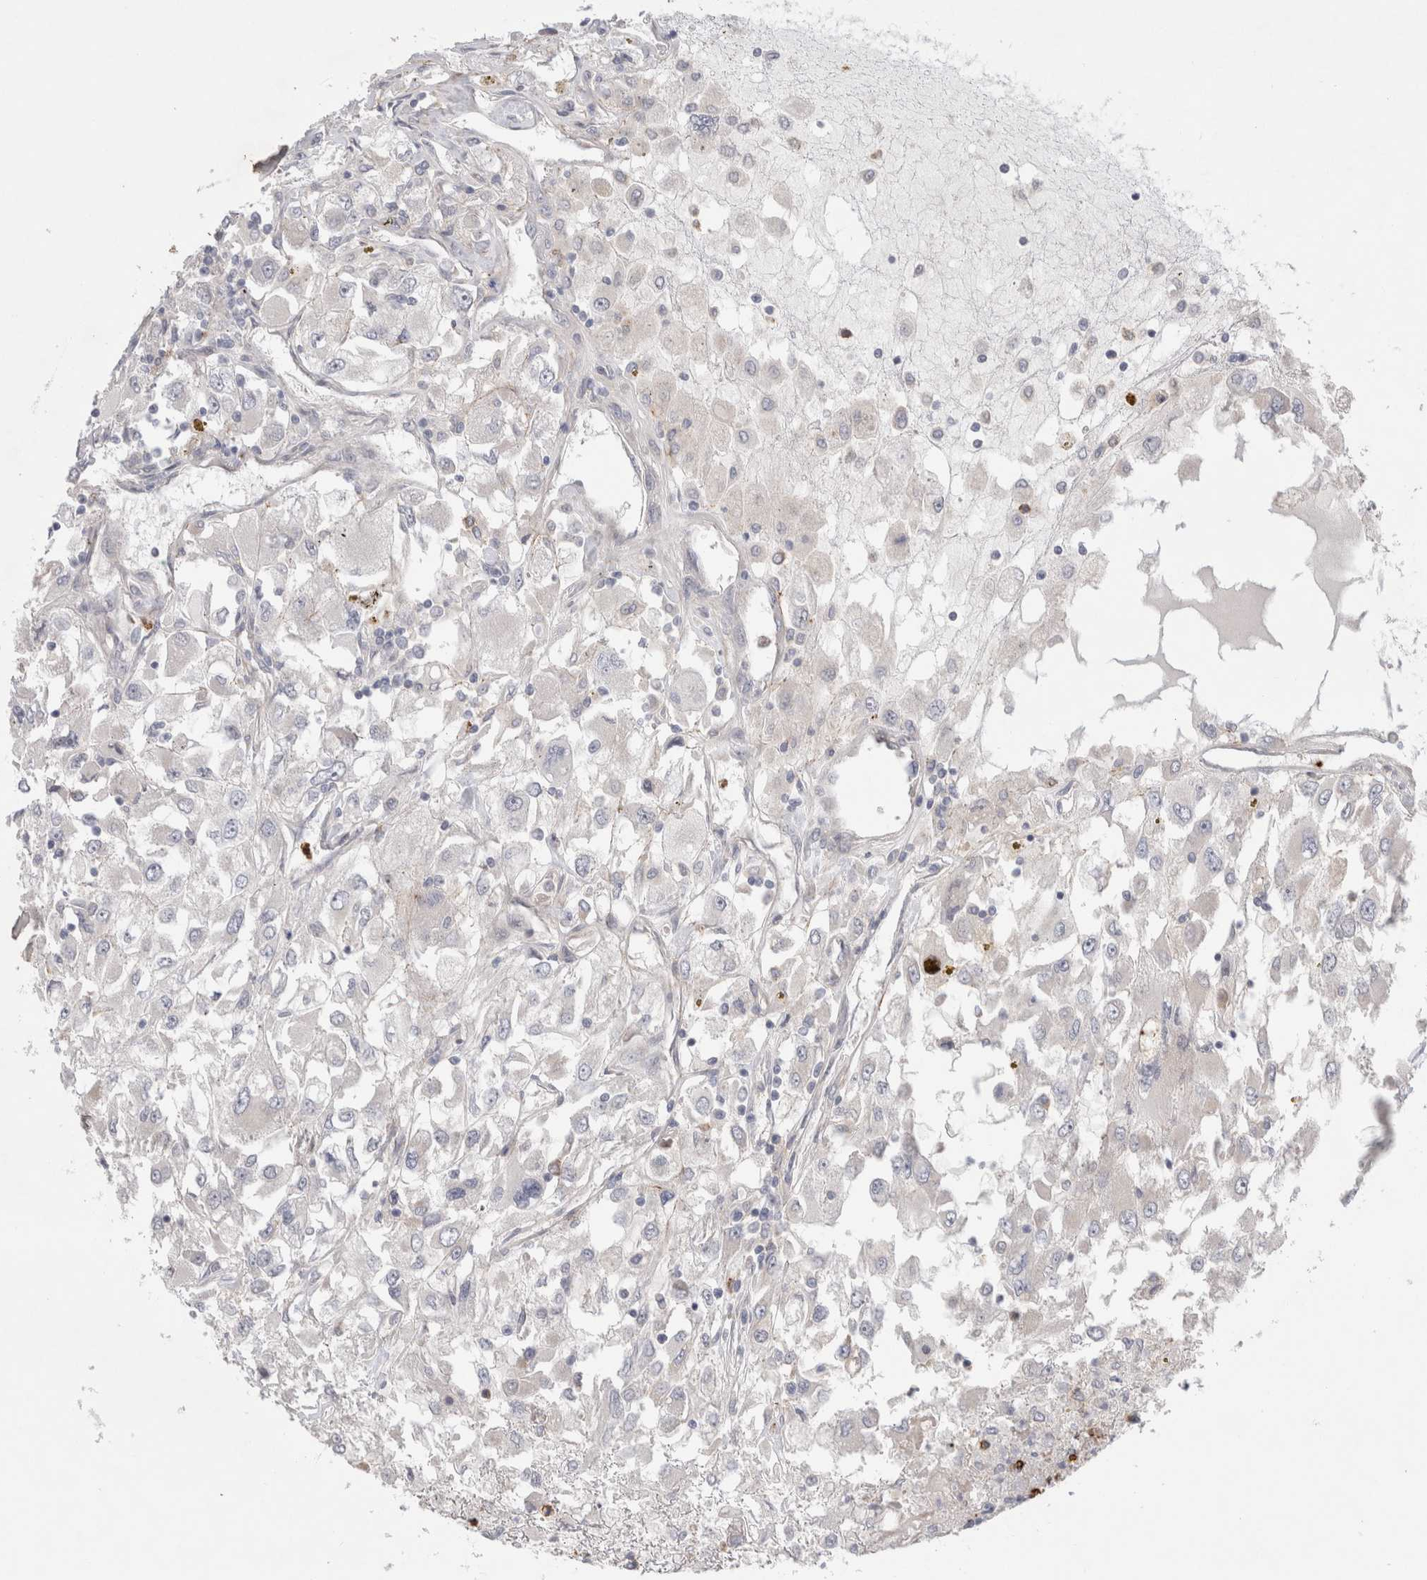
{"staining": {"intensity": "negative", "quantity": "none", "location": "none"}, "tissue": "renal cancer", "cell_type": "Tumor cells", "image_type": "cancer", "snomed": [{"axis": "morphology", "description": "Adenocarcinoma, NOS"}, {"axis": "topography", "description": "Kidney"}], "caption": "Histopathology image shows no significant protein positivity in tumor cells of renal adenocarcinoma.", "gene": "GSDMB", "patient": {"sex": "female", "age": 52}}